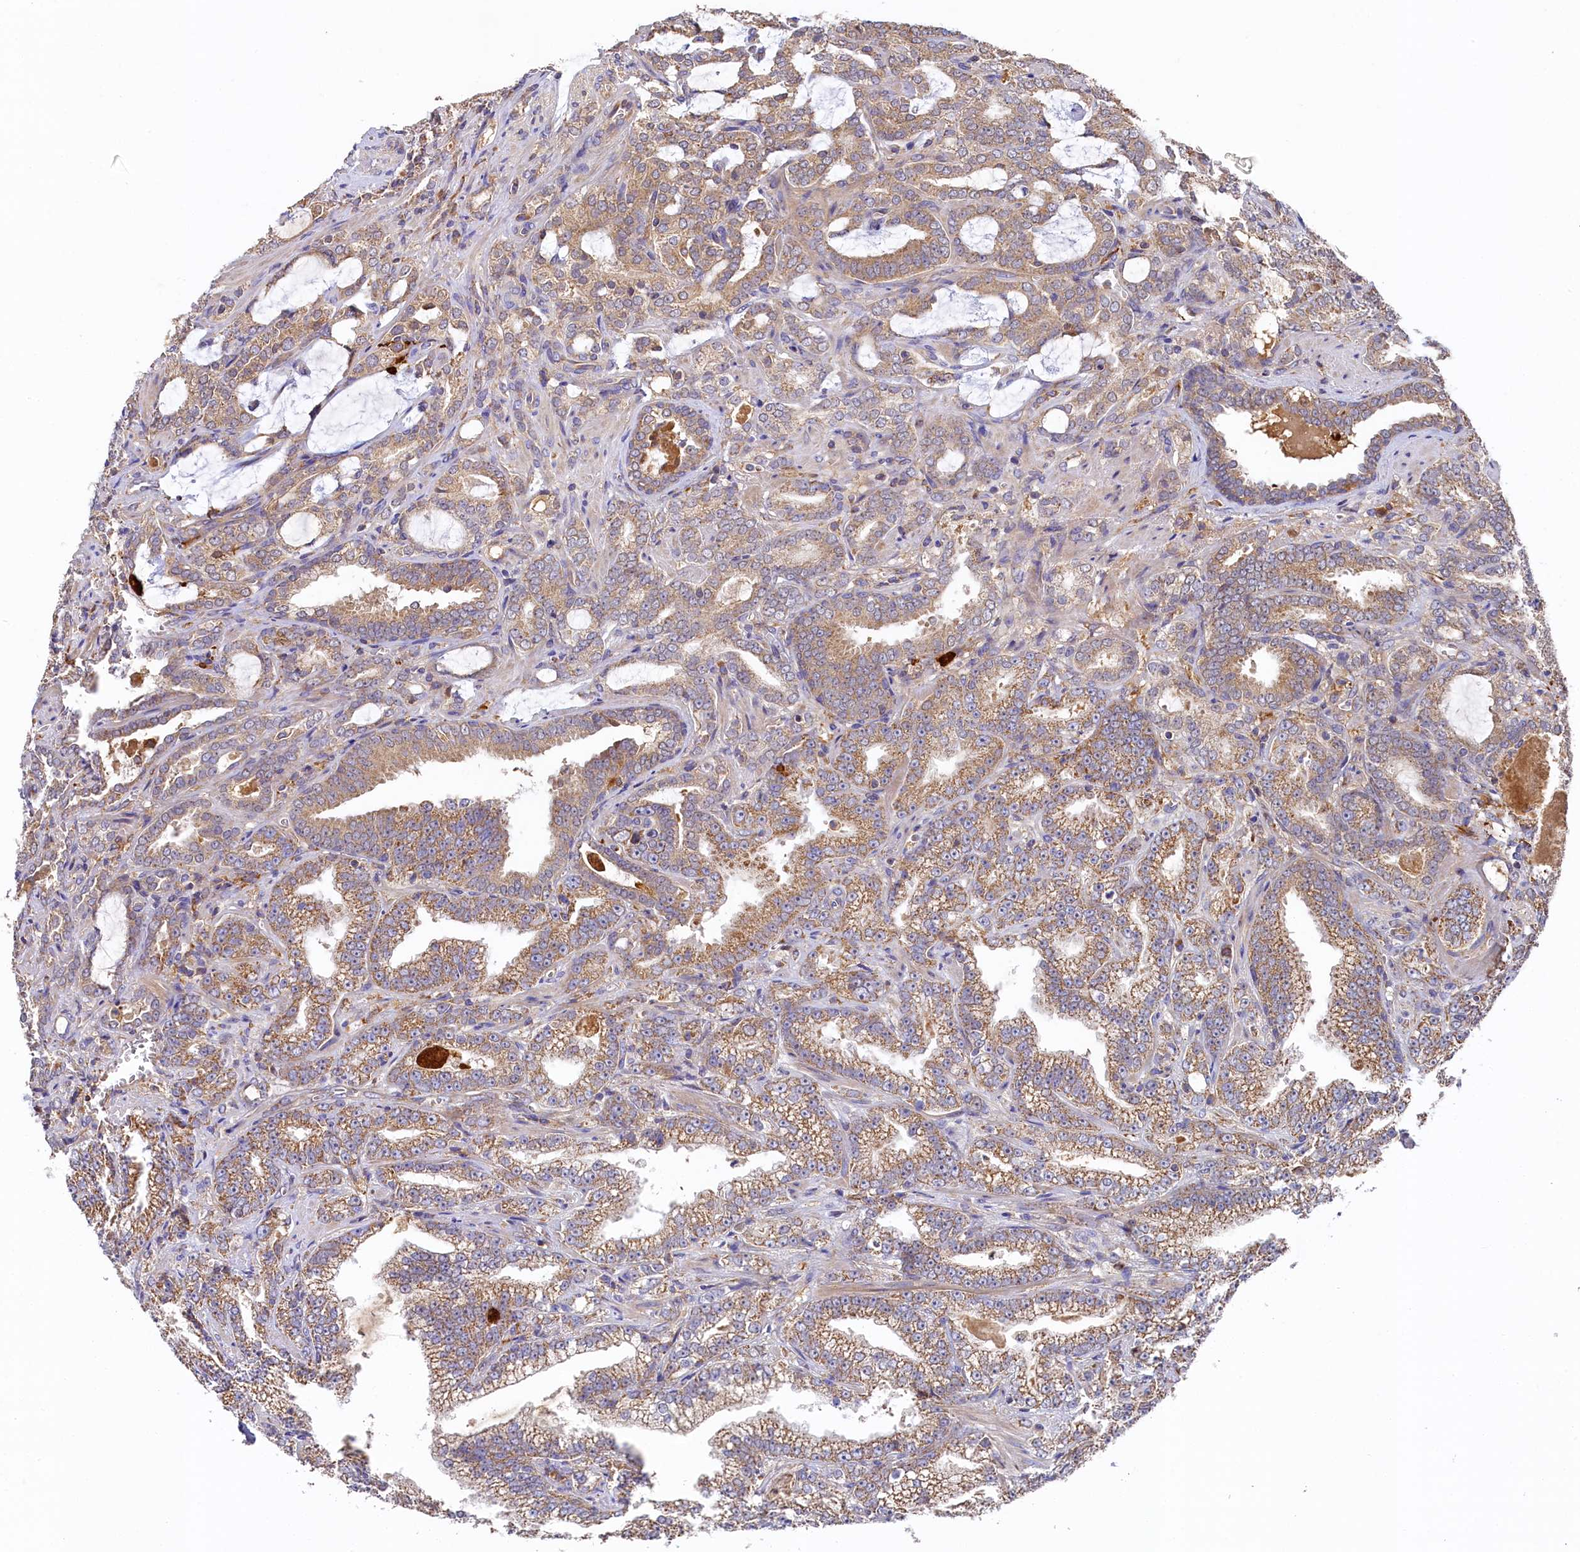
{"staining": {"intensity": "moderate", "quantity": ">75%", "location": "cytoplasmic/membranous"}, "tissue": "prostate cancer", "cell_type": "Tumor cells", "image_type": "cancer", "snomed": [{"axis": "morphology", "description": "Adenocarcinoma, High grade"}, {"axis": "topography", "description": "Prostate and seminal vesicle, NOS"}], "caption": "A high-resolution photomicrograph shows immunohistochemistry staining of prostate adenocarcinoma (high-grade), which shows moderate cytoplasmic/membranous positivity in approximately >75% of tumor cells. (DAB IHC with brightfield microscopy, high magnification).", "gene": "SEC31B", "patient": {"sex": "male", "age": 67}}